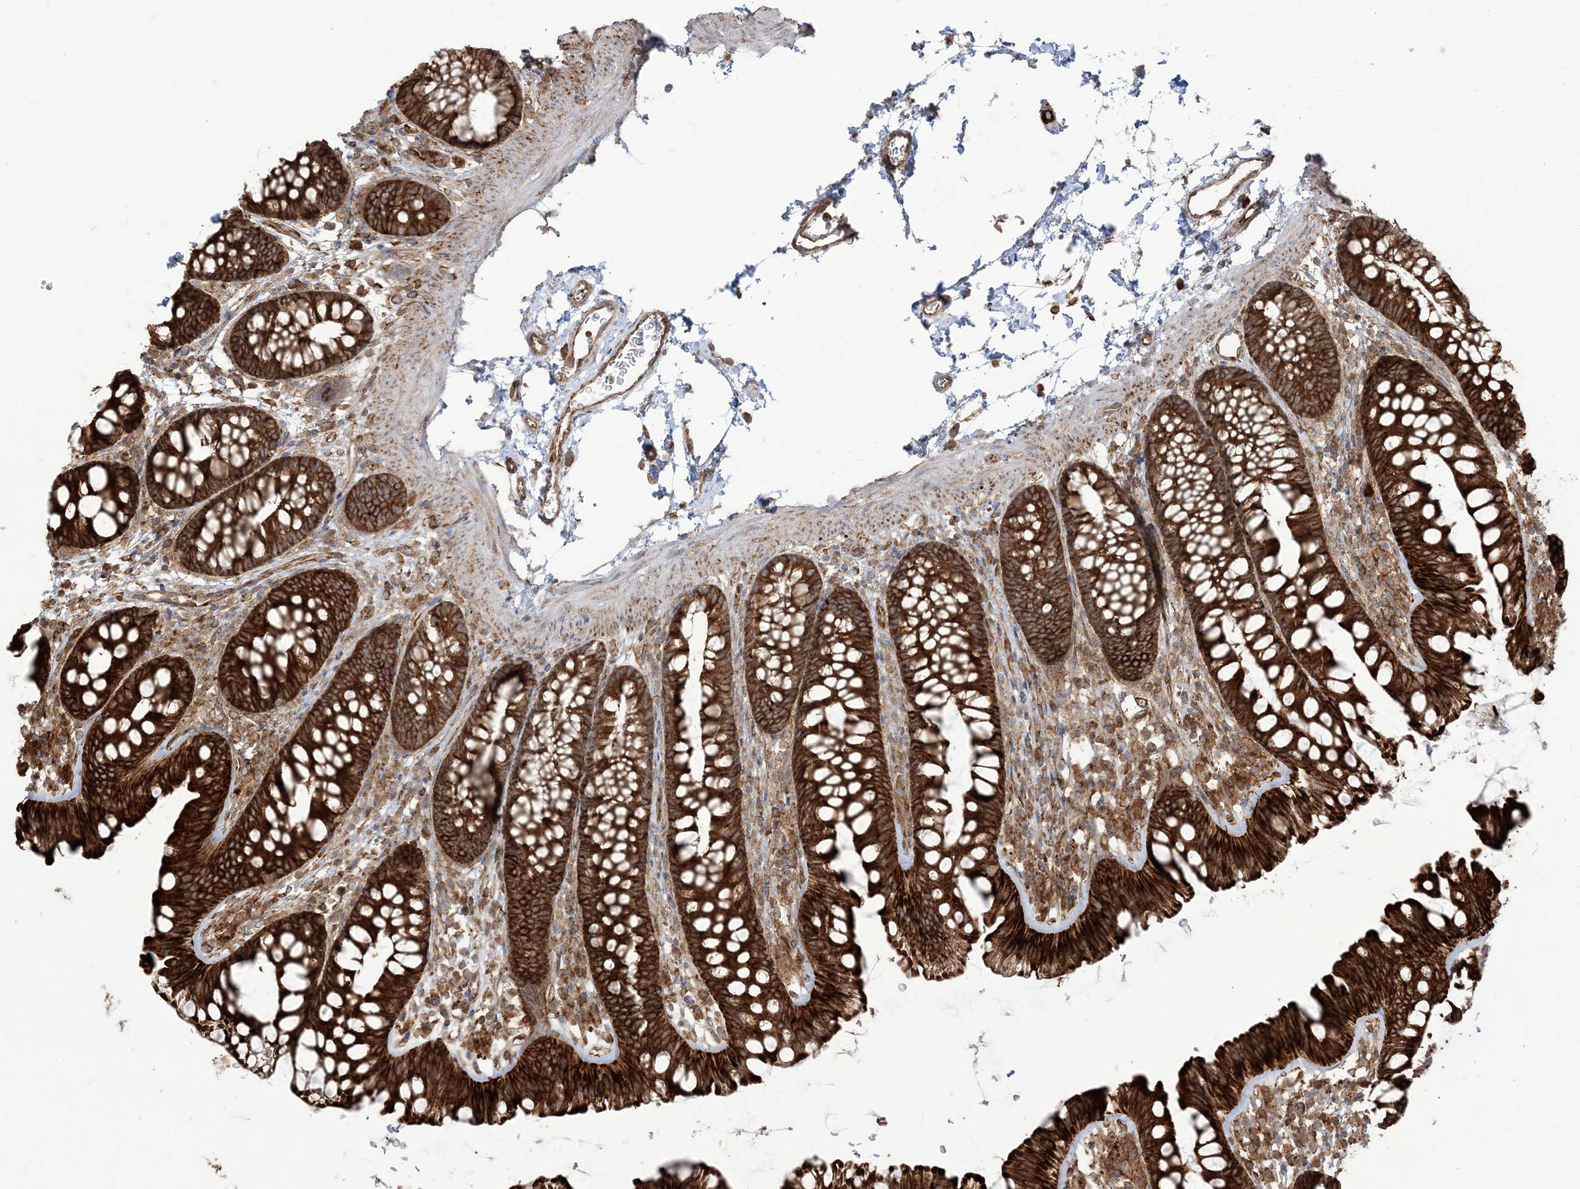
{"staining": {"intensity": "moderate", "quantity": ">75%", "location": "cytoplasmic/membranous"}, "tissue": "colon", "cell_type": "Endothelial cells", "image_type": "normal", "snomed": [{"axis": "morphology", "description": "Normal tissue, NOS"}, {"axis": "topography", "description": "Colon"}], "caption": "Immunohistochemistry (IHC) (DAB) staining of benign colon exhibits moderate cytoplasmic/membranous protein staining in about >75% of endothelial cells. (IHC, brightfield microscopy, high magnification).", "gene": "DERL3", "patient": {"sex": "female", "age": 62}}